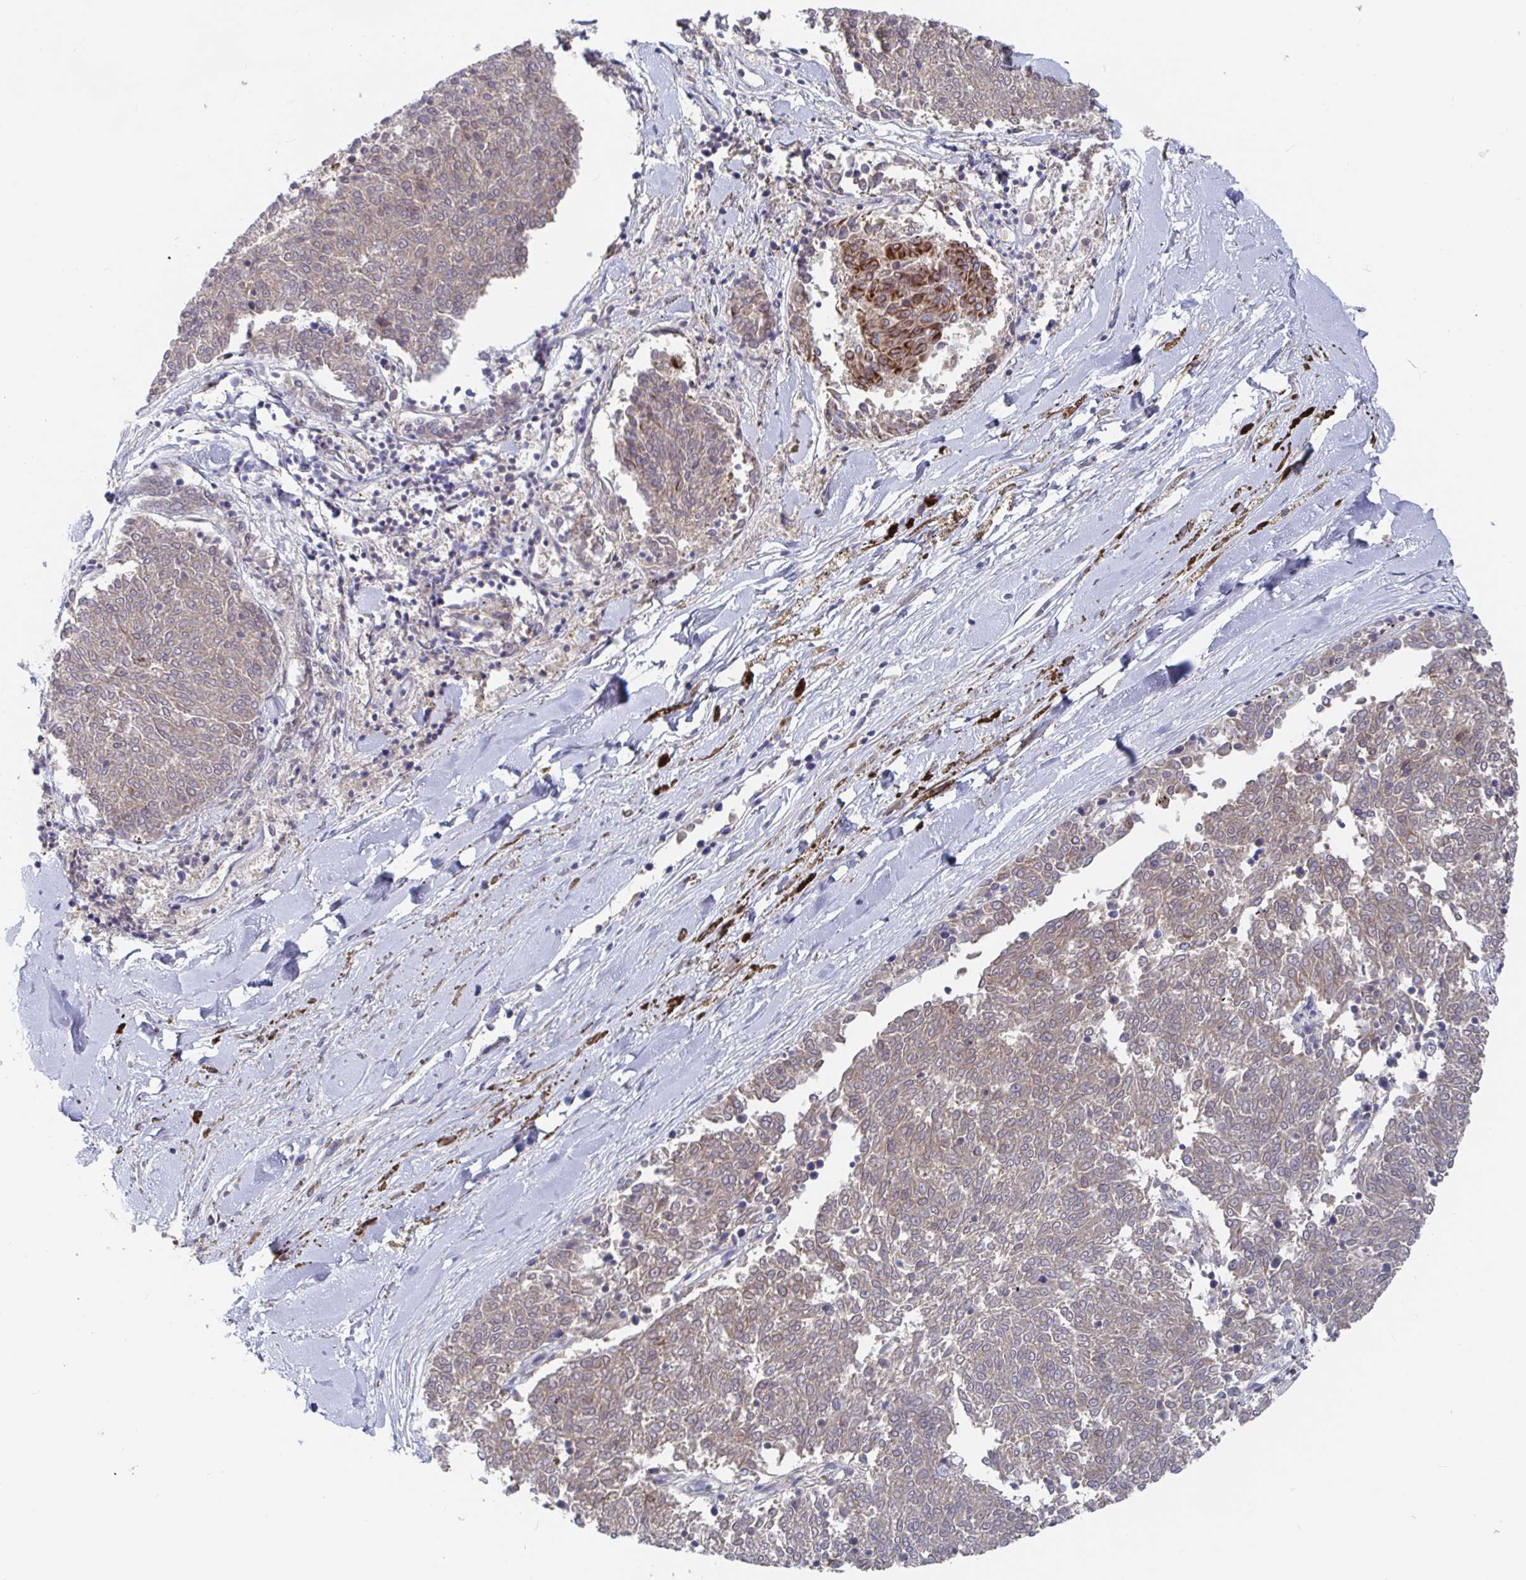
{"staining": {"intensity": "weak", "quantity": ">75%", "location": "cytoplasmic/membranous"}, "tissue": "melanoma", "cell_type": "Tumor cells", "image_type": "cancer", "snomed": [{"axis": "morphology", "description": "Malignant melanoma, NOS"}, {"axis": "topography", "description": "Skin"}], "caption": "This micrograph demonstrates immunohistochemistry (IHC) staining of human malignant melanoma, with low weak cytoplasmic/membranous expression in approximately >75% of tumor cells.", "gene": "GPR148", "patient": {"sex": "female", "age": 72}}